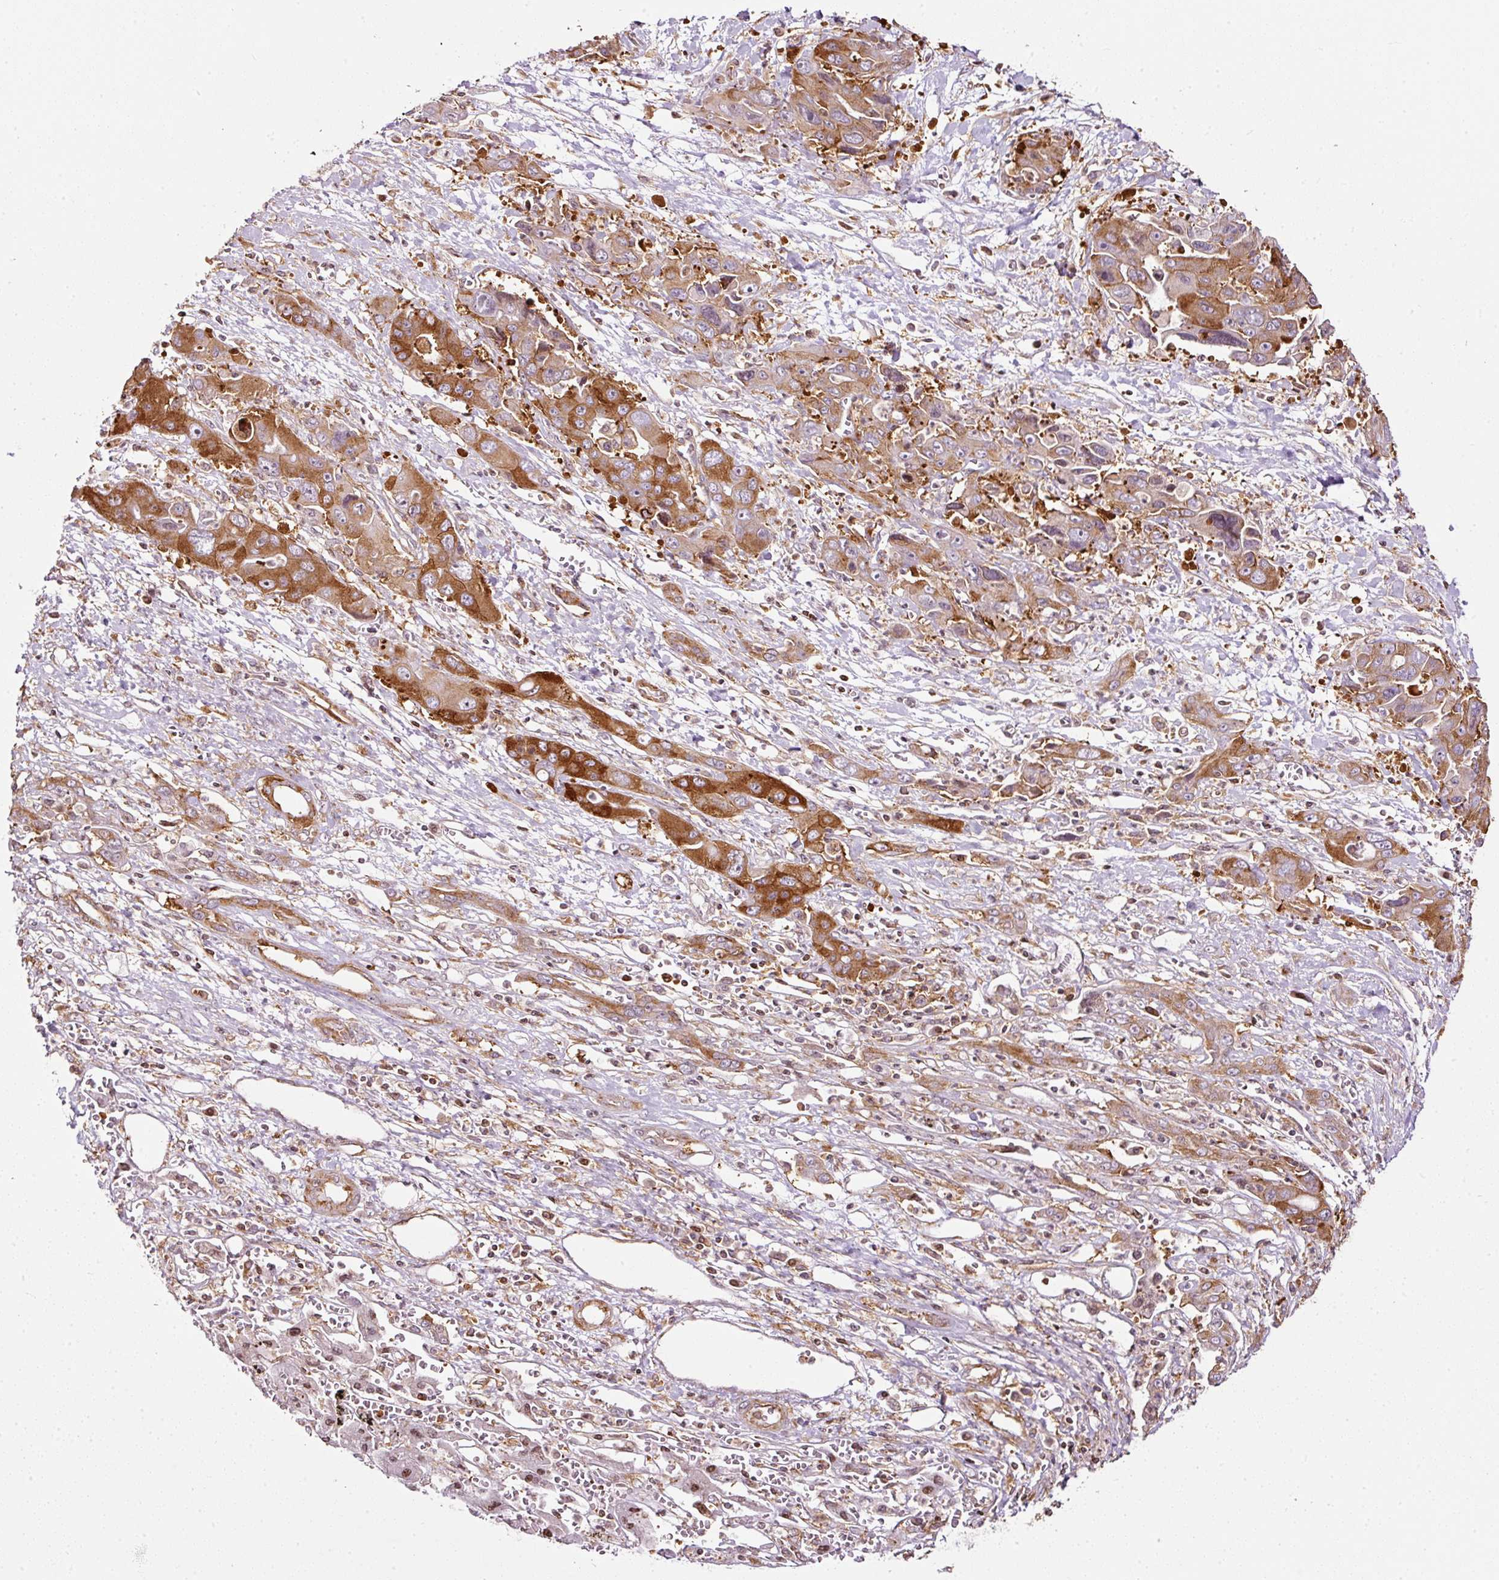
{"staining": {"intensity": "strong", "quantity": ">75%", "location": "cytoplasmic/membranous"}, "tissue": "liver cancer", "cell_type": "Tumor cells", "image_type": "cancer", "snomed": [{"axis": "morphology", "description": "Cholangiocarcinoma"}, {"axis": "topography", "description": "Liver"}], "caption": "Liver cancer (cholangiocarcinoma) stained with a protein marker demonstrates strong staining in tumor cells.", "gene": "SCNM1", "patient": {"sex": "male", "age": 67}}